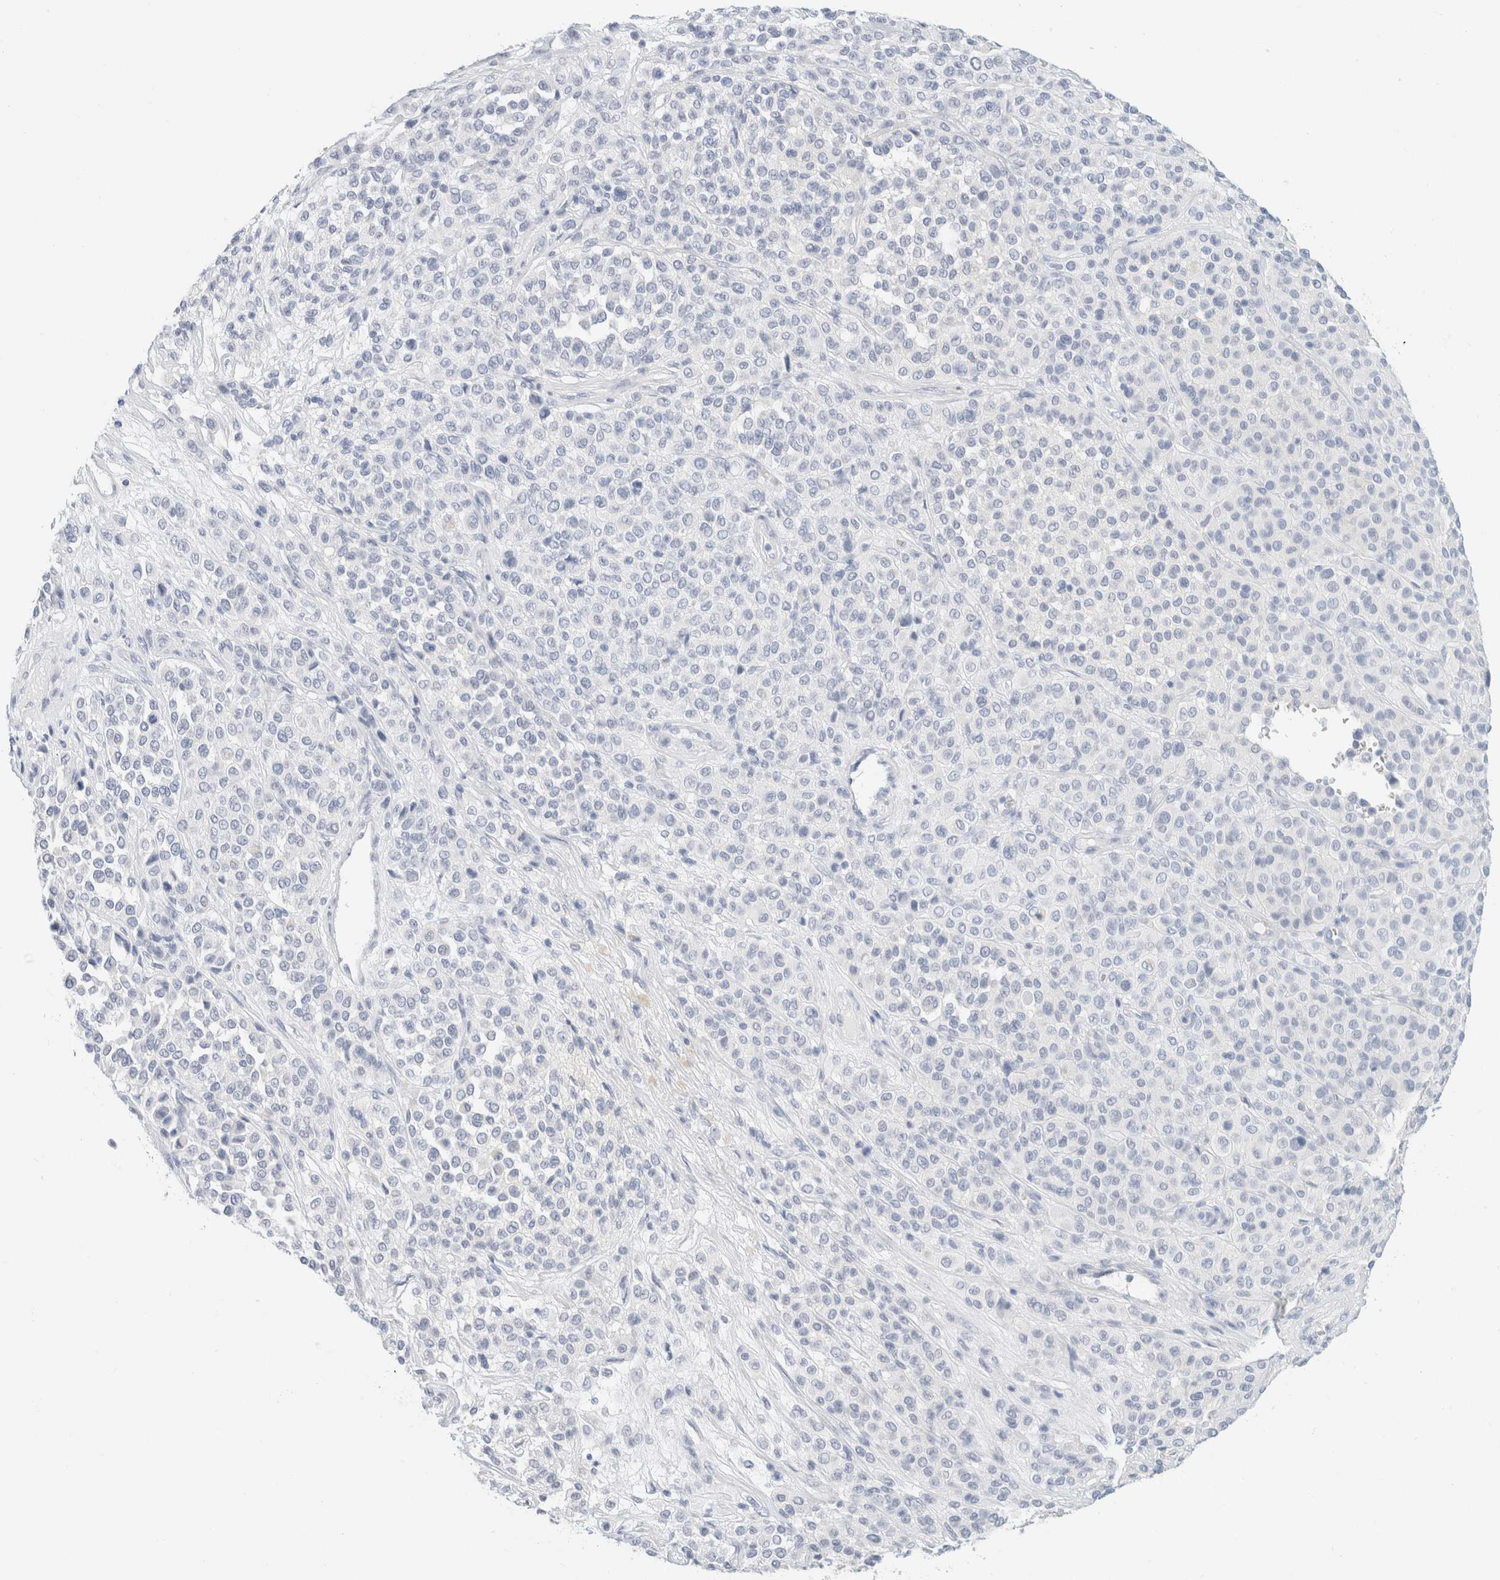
{"staining": {"intensity": "negative", "quantity": "none", "location": "none"}, "tissue": "melanoma", "cell_type": "Tumor cells", "image_type": "cancer", "snomed": [{"axis": "morphology", "description": "Malignant melanoma, Metastatic site"}, {"axis": "topography", "description": "Pancreas"}], "caption": "The micrograph displays no staining of tumor cells in melanoma.", "gene": "KRT20", "patient": {"sex": "female", "age": 30}}